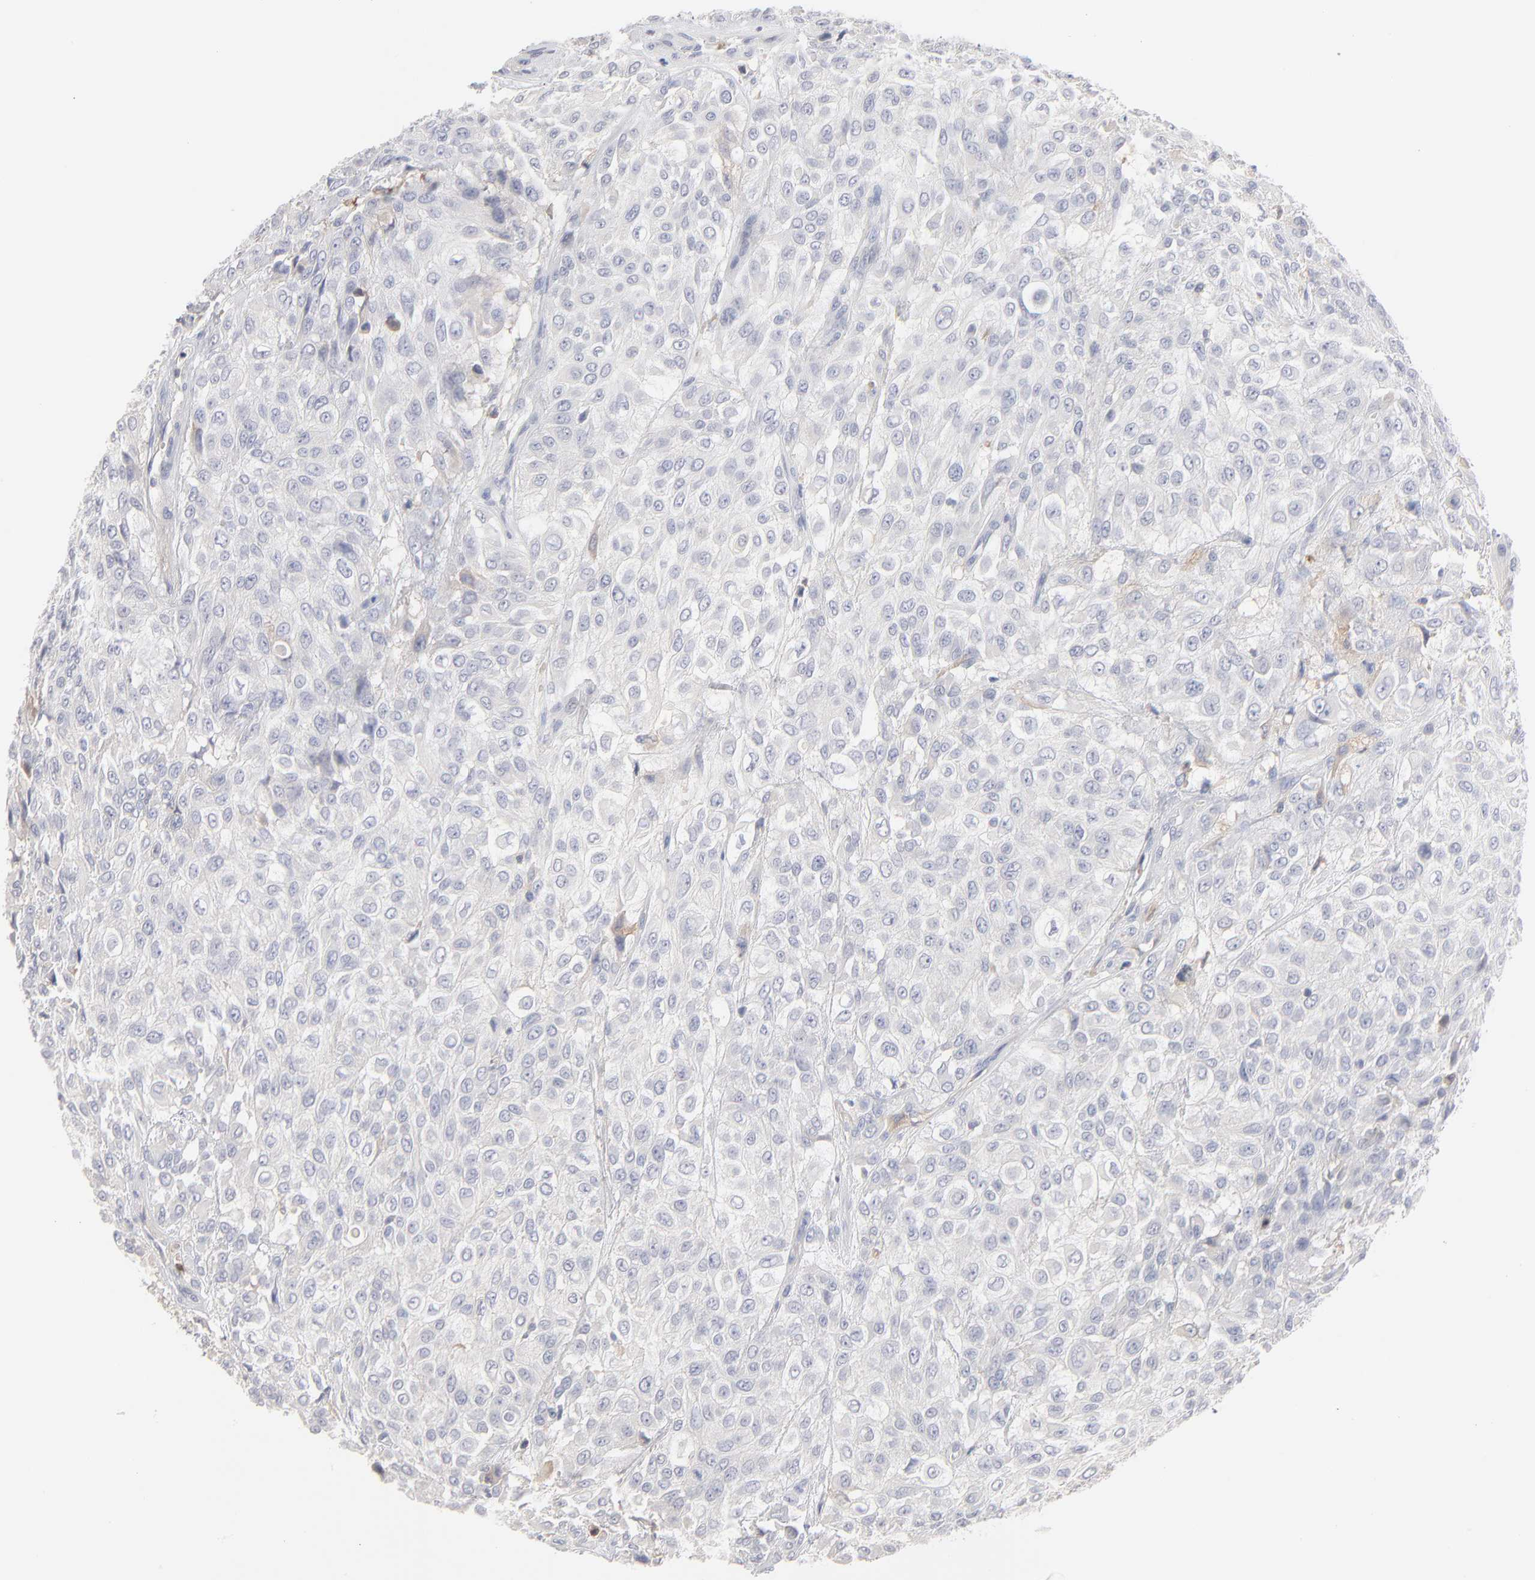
{"staining": {"intensity": "negative", "quantity": "none", "location": "none"}, "tissue": "urothelial cancer", "cell_type": "Tumor cells", "image_type": "cancer", "snomed": [{"axis": "morphology", "description": "Urothelial carcinoma, High grade"}, {"axis": "topography", "description": "Urinary bladder"}], "caption": "Histopathology image shows no protein staining in tumor cells of urothelial carcinoma (high-grade) tissue. (DAB (3,3'-diaminobenzidine) IHC, high magnification).", "gene": "F12", "patient": {"sex": "male", "age": 57}}